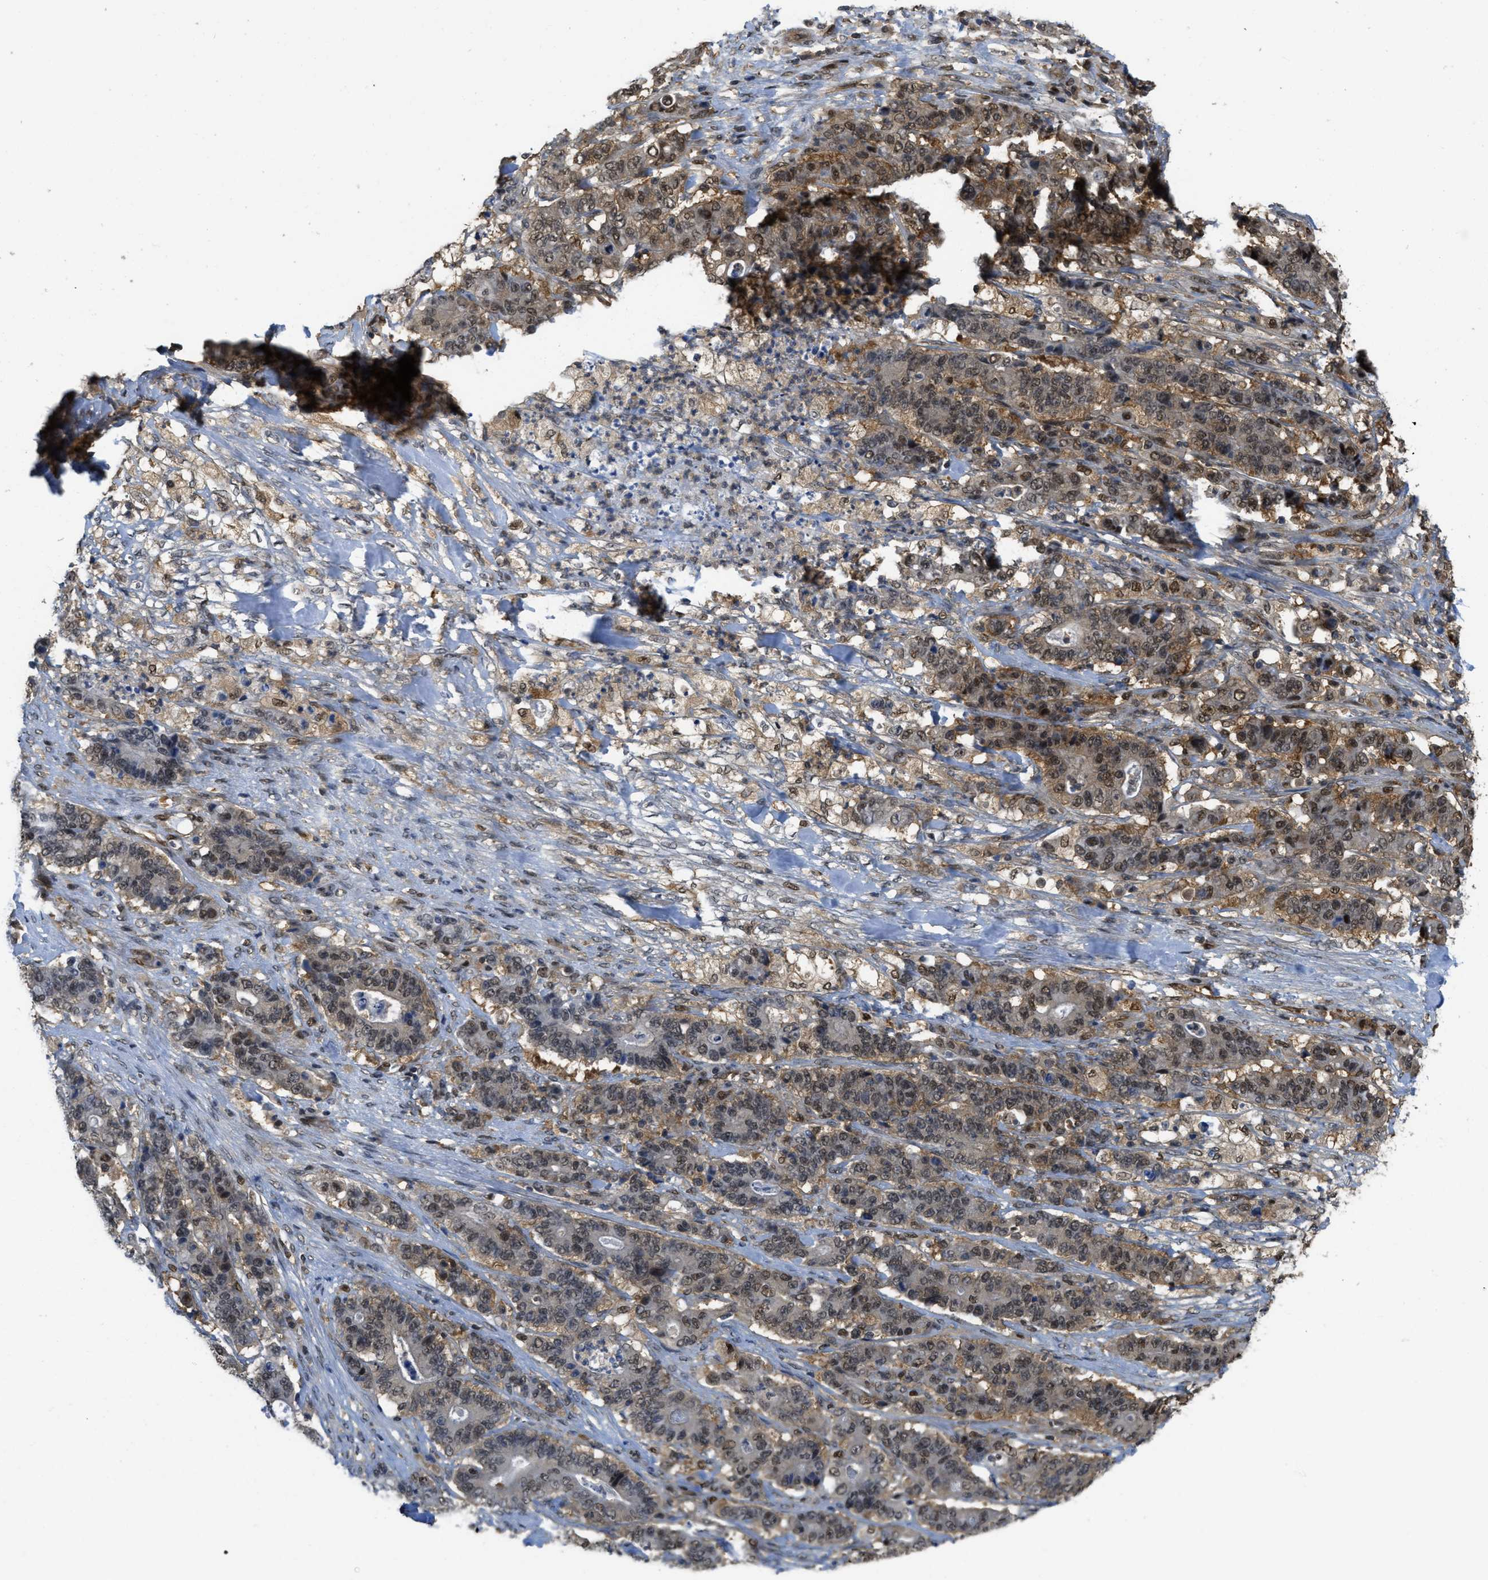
{"staining": {"intensity": "moderate", "quantity": ">75%", "location": "cytoplasmic/membranous,nuclear"}, "tissue": "stomach cancer", "cell_type": "Tumor cells", "image_type": "cancer", "snomed": [{"axis": "morphology", "description": "Adenocarcinoma, NOS"}, {"axis": "topography", "description": "Stomach"}], "caption": "Brown immunohistochemical staining in stomach cancer shows moderate cytoplasmic/membranous and nuclear positivity in about >75% of tumor cells.", "gene": "PSMC5", "patient": {"sex": "female", "age": 73}}